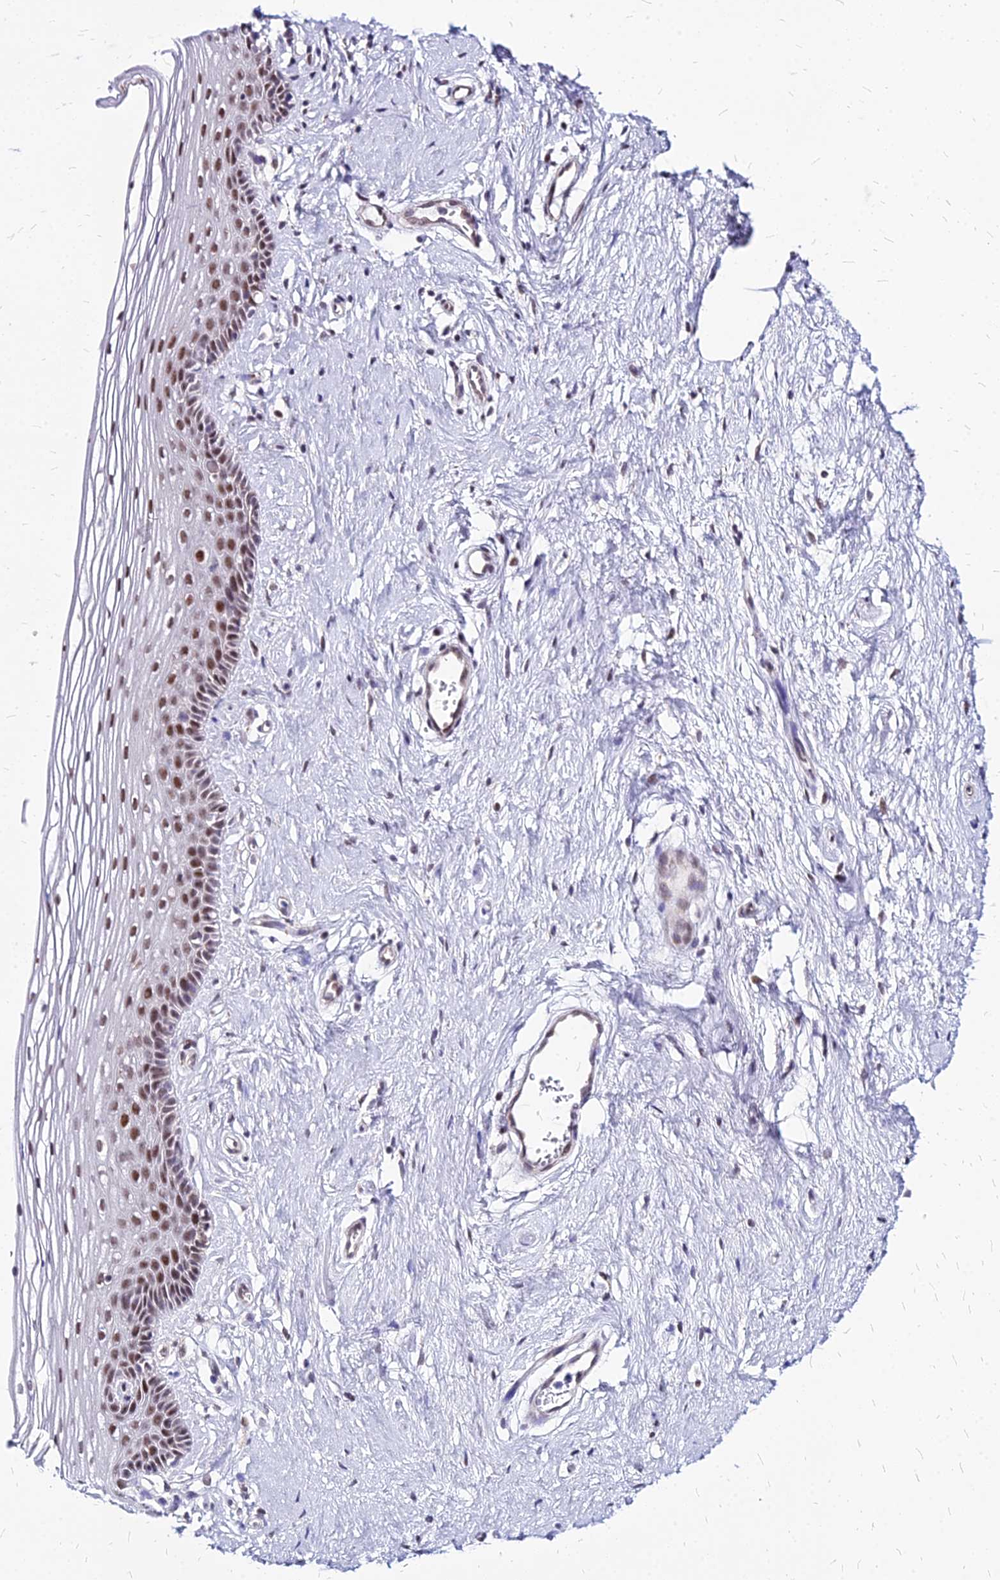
{"staining": {"intensity": "moderate", "quantity": ">75%", "location": "nuclear"}, "tissue": "vagina", "cell_type": "Squamous epithelial cells", "image_type": "normal", "snomed": [{"axis": "morphology", "description": "Normal tissue, NOS"}, {"axis": "topography", "description": "Vagina"}], "caption": "Brown immunohistochemical staining in normal human vagina demonstrates moderate nuclear expression in approximately >75% of squamous epithelial cells.", "gene": "FDX2", "patient": {"sex": "female", "age": 46}}